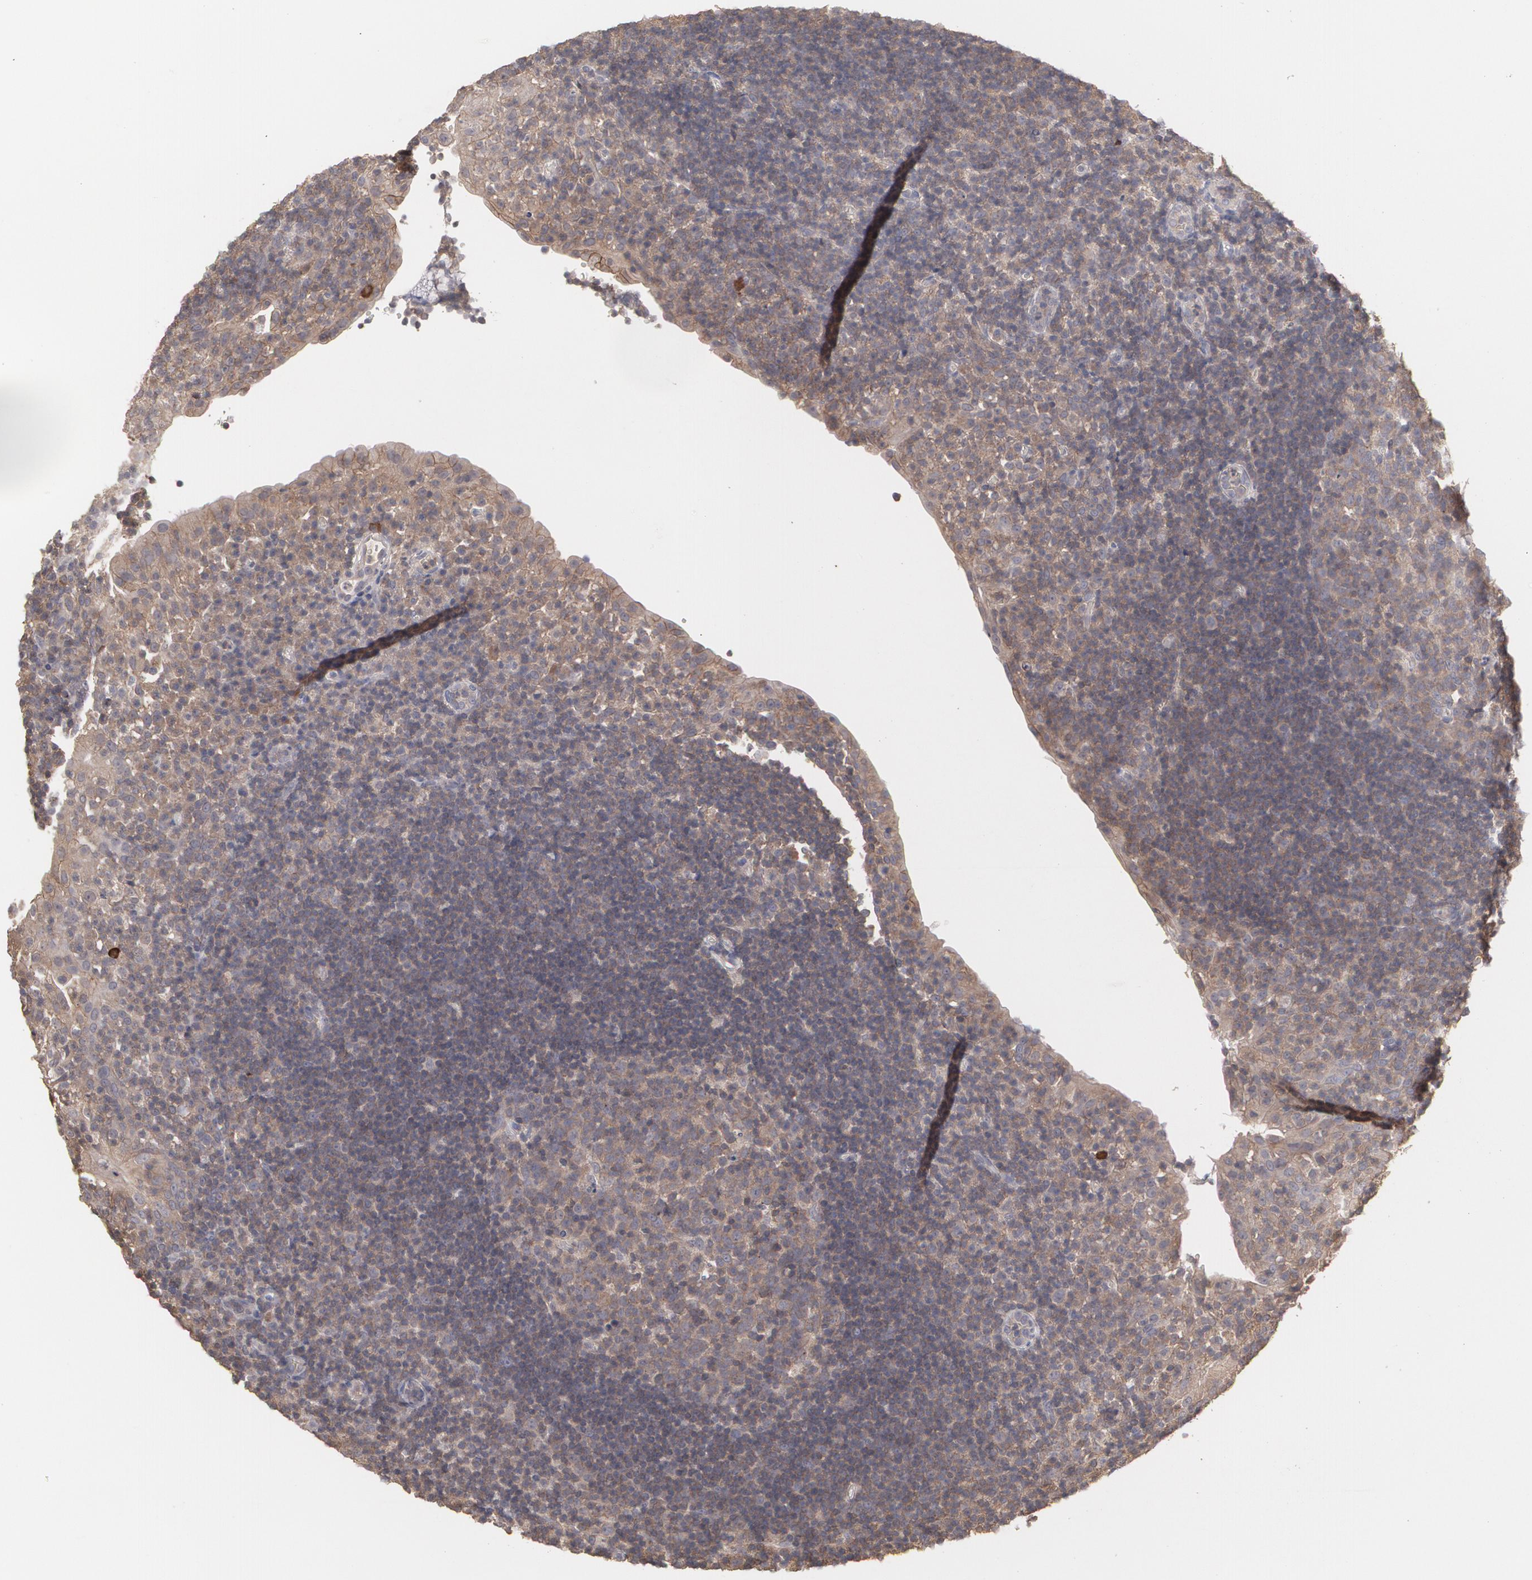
{"staining": {"intensity": "moderate", "quantity": ">75%", "location": "cytoplasmic/membranous"}, "tissue": "tonsil", "cell_type": "Germinal center cells", "image_type": "normal", "snomed": [{"axis": "morphology", "description": "Normal tissue, NOS"}, {"axis": "topography", "description": "Tonsil"}], "caption": "Benign tonsil reveals moderate cytoplasmic/membranous staining in approximately >75% of germinal center cells, visualized by immunohistochemistry. (DAB (3,3'-diaminobenzidine) IHC, brown staining for protein, blue staining for nuclei).", "gene": "ARF6", "patient": {"sex": "female", "age": 40}}